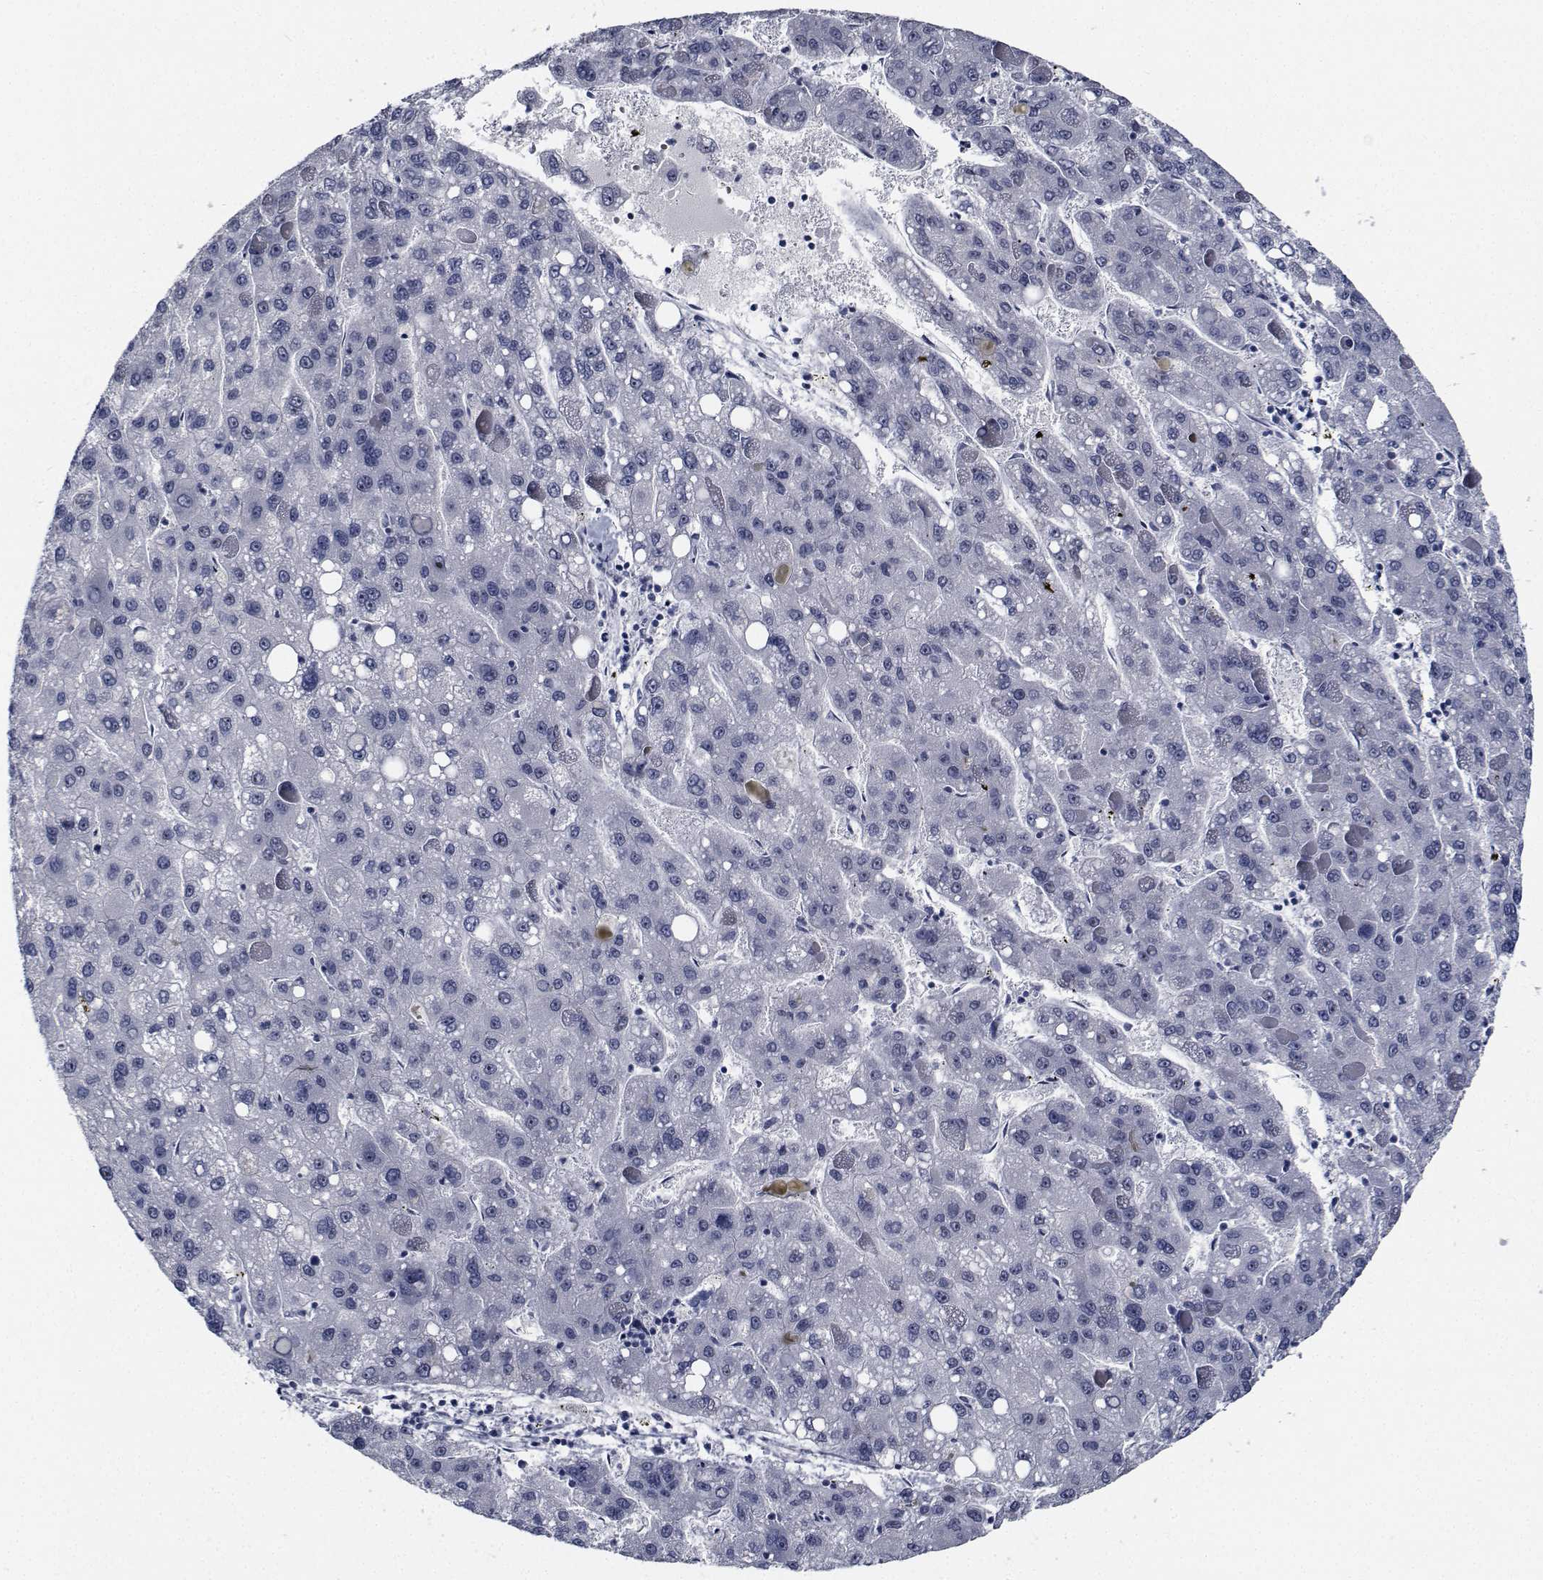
{"staining": {"intensity": "negative", "quantity": "none", "location": "none"}, "tissue": "liver cancer", "cell_type": "Tumor cells", "image_type": "cancer", "snomed": [{"axis": "morphology", "description": "Carcinoma, Hepatocellular, NOS"}, {"axis": "topography", "description": "Liver"}], "caption": "An IHC image of liver cancer (hepatocellular carcinoma) is shown. There is no staining in tumor cells of liver cancer (hepatocellular carcinoma).", "gene": "NVL", "patient": {"sex": "female", "age": 82}}